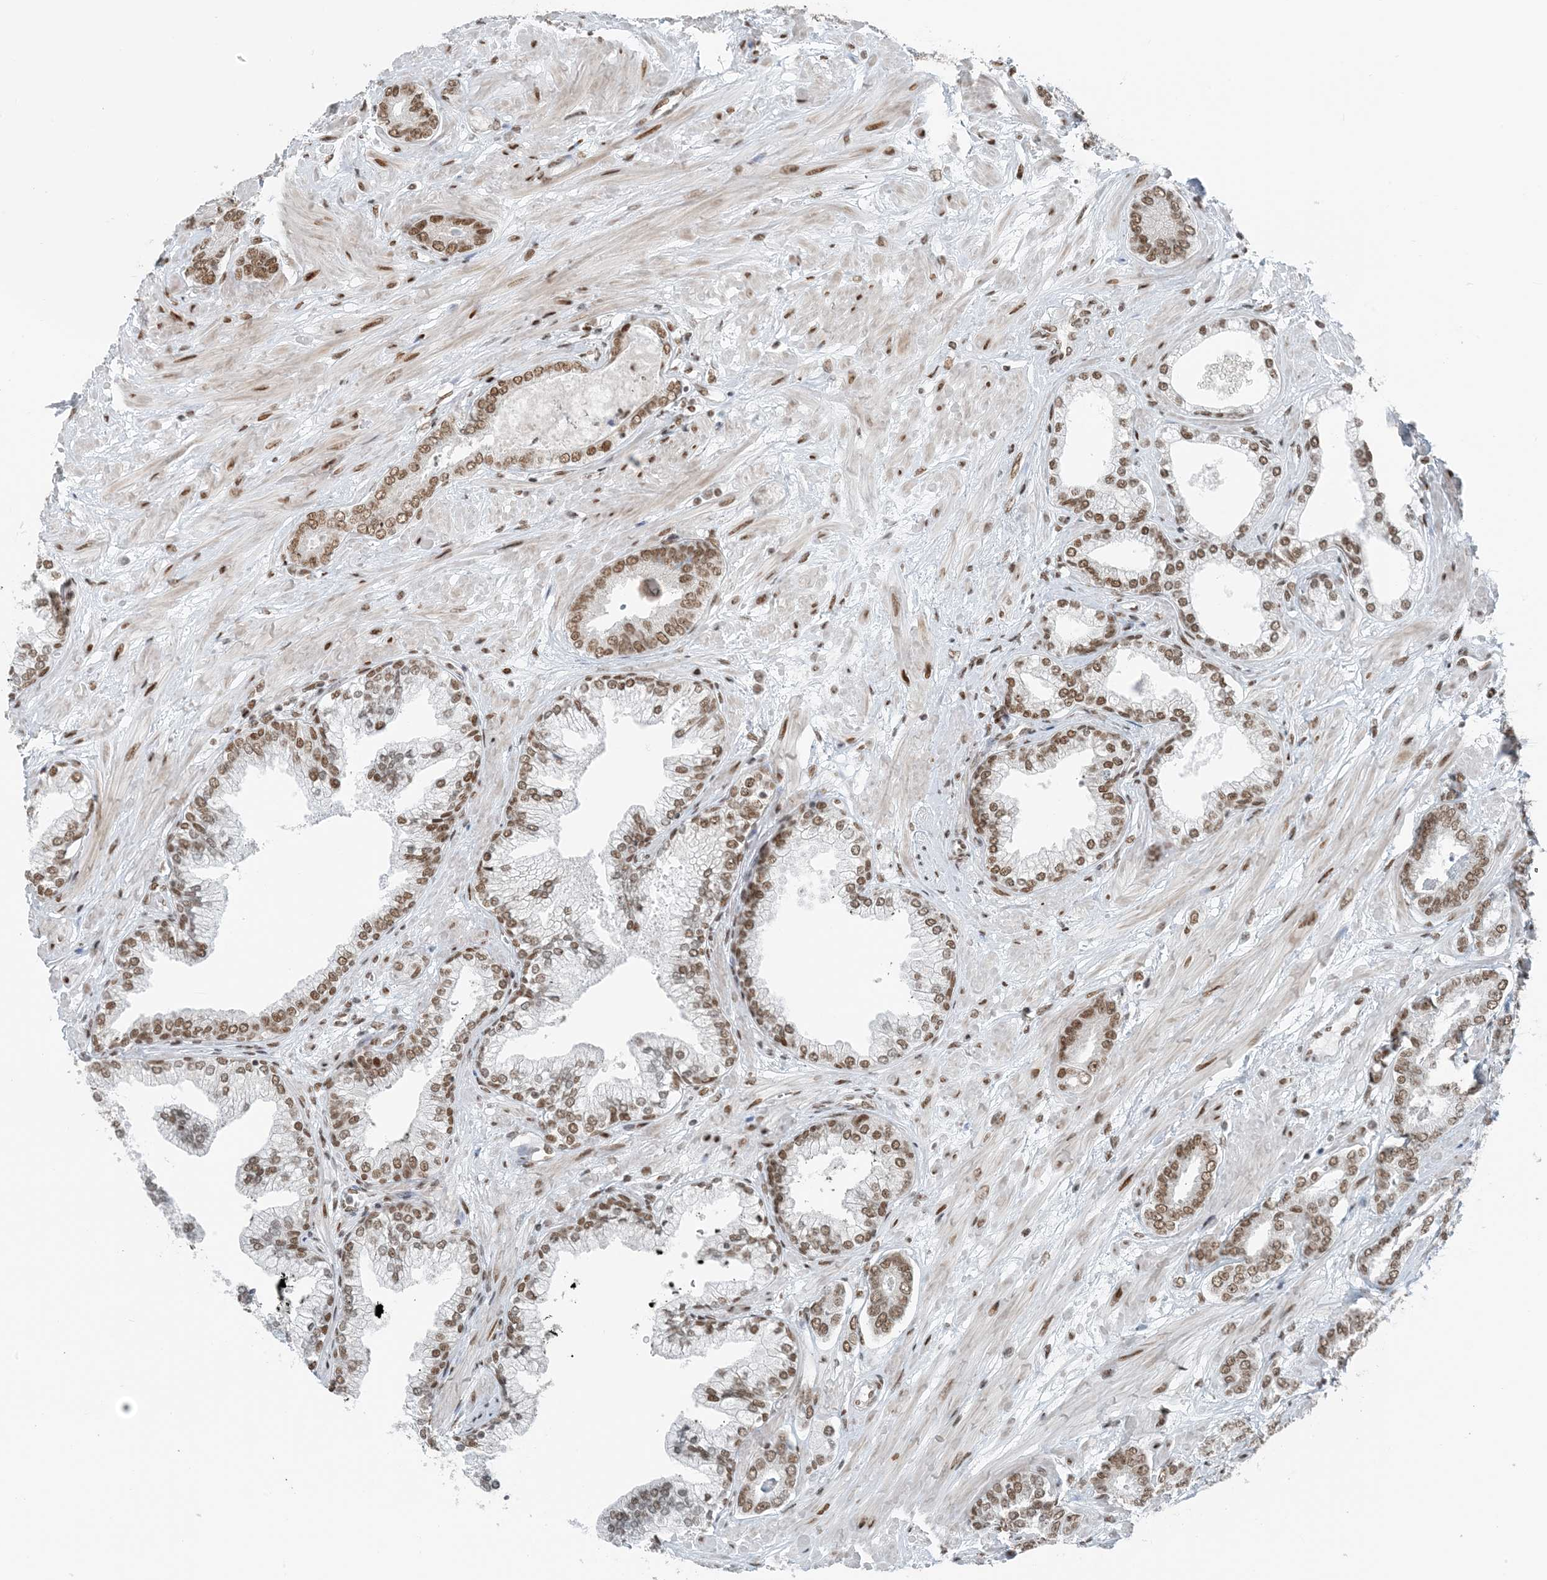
{"staining": {"intensity": "moderate", "quantity": ">75%", "location": "nuclear"}, "tissue": "prostate cancer", "cell_type": "Tumor cells", "image_type": "cancer", "snomed": [{"axis": "morphology", "description": "Adenocarcinoma, Low grade"}, {"axis": "topography", "description": "Prostate"}], "caption": "Tumor cells exhibit medium levels of moderate nuclear staining in approximately >75% of cells in prostate low-grade adenocarcinoma.", "gene": "ZNF500", "patient": {"sex": "male", "age": 71}}